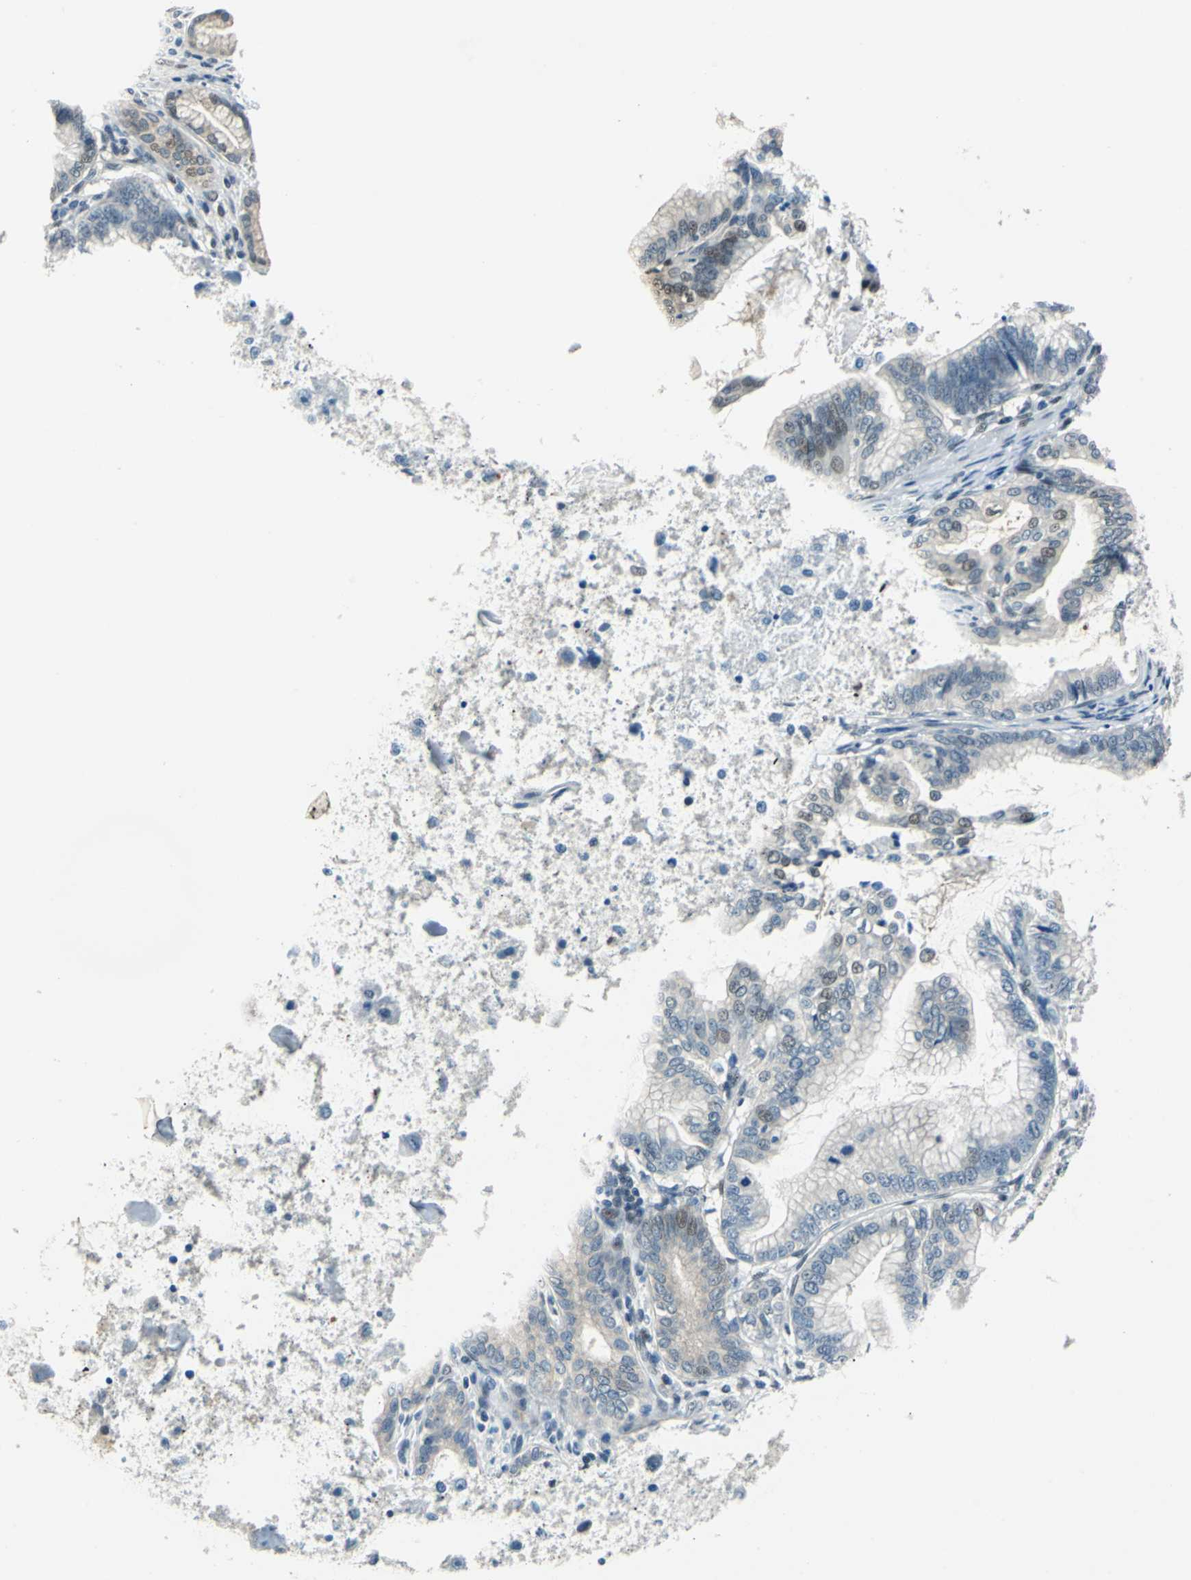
{"staining": {"intensity": "moderate", "quantity": "<25%", "location": "cytoplasmic/membranous,nuclear"}, "tissue": "pancreatic cancer", "cell_type": "Tumor cells", "image_type": "cancer", "snomed": [{"axis": "morphology", "description": "Adenocarcinoma, NOS"}, {"axis": "topography", "description": "Pancreas"}], "caption": "This image exhibits adenocarcinoma (pancreatic) stained with immunohistochemistry (IHC) to label a protein in brown. The cytoplasmic/membranous and nuclear of tumor cells show moderate positivity for the protein. Nuclei are counter-stained blue.", "gene": "HCFC2", "patient": {"sex": "female", "age": 64}}